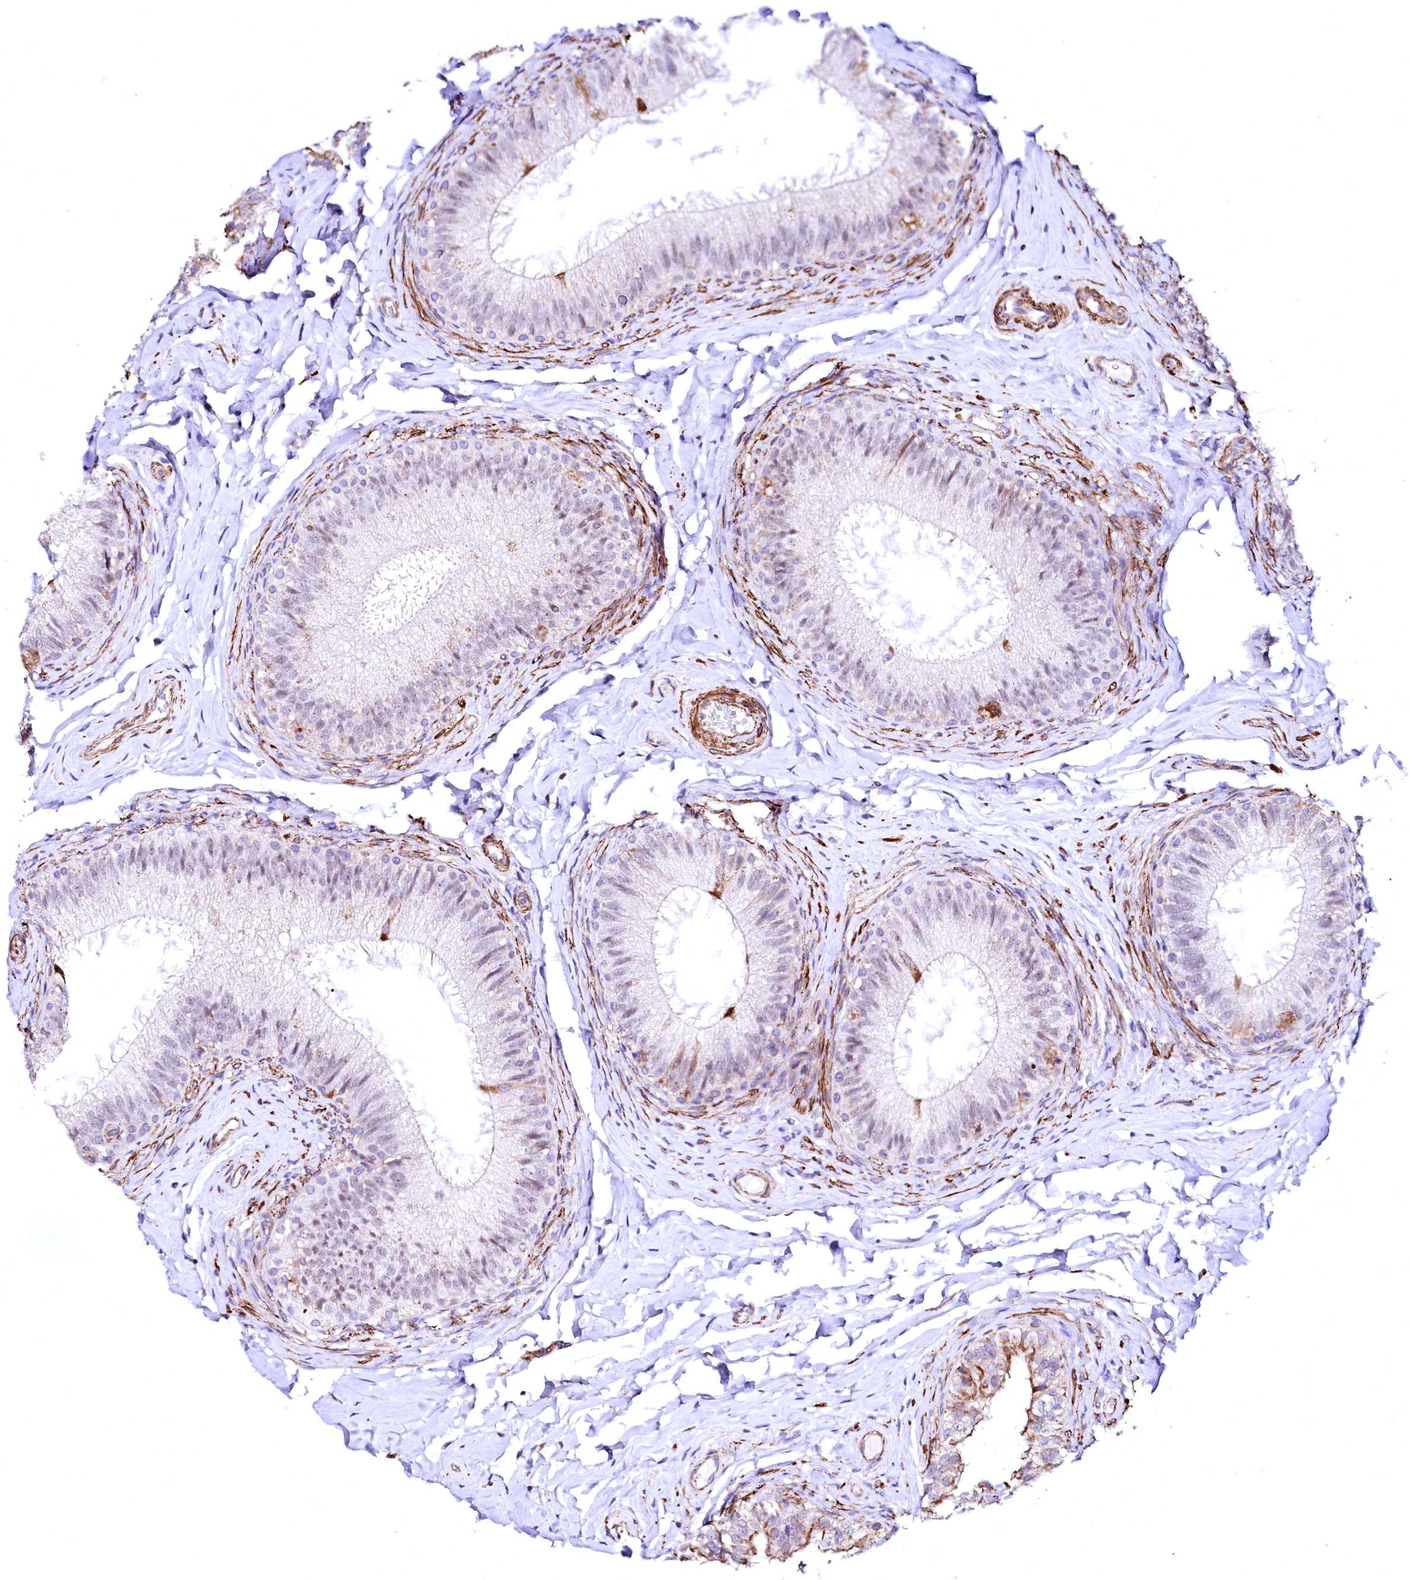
{"staining": {"intensity": "moderate", "quantity": "<25%", "location": "cytoplasmic/membranous"}, "tissue": "epididymis", "cell_type": "Glandular cells", "image_type": "normal", "snomed": [{"axis": "morphology", "description": "Normal tissue, NOS"}, {"axis": "topography", "description": "Epididymis"}], "caption": "Moderate cytoplasmic/membranous expression is appreciated in approximately <25% of glandular cells in normal epididymis. (Stains: DAB in brown, nuclei in blue, Microscopy: brightfield microscopy at high magnification).", "gene": "GPR176", "patient": {"sex": "male", "age": 49}}